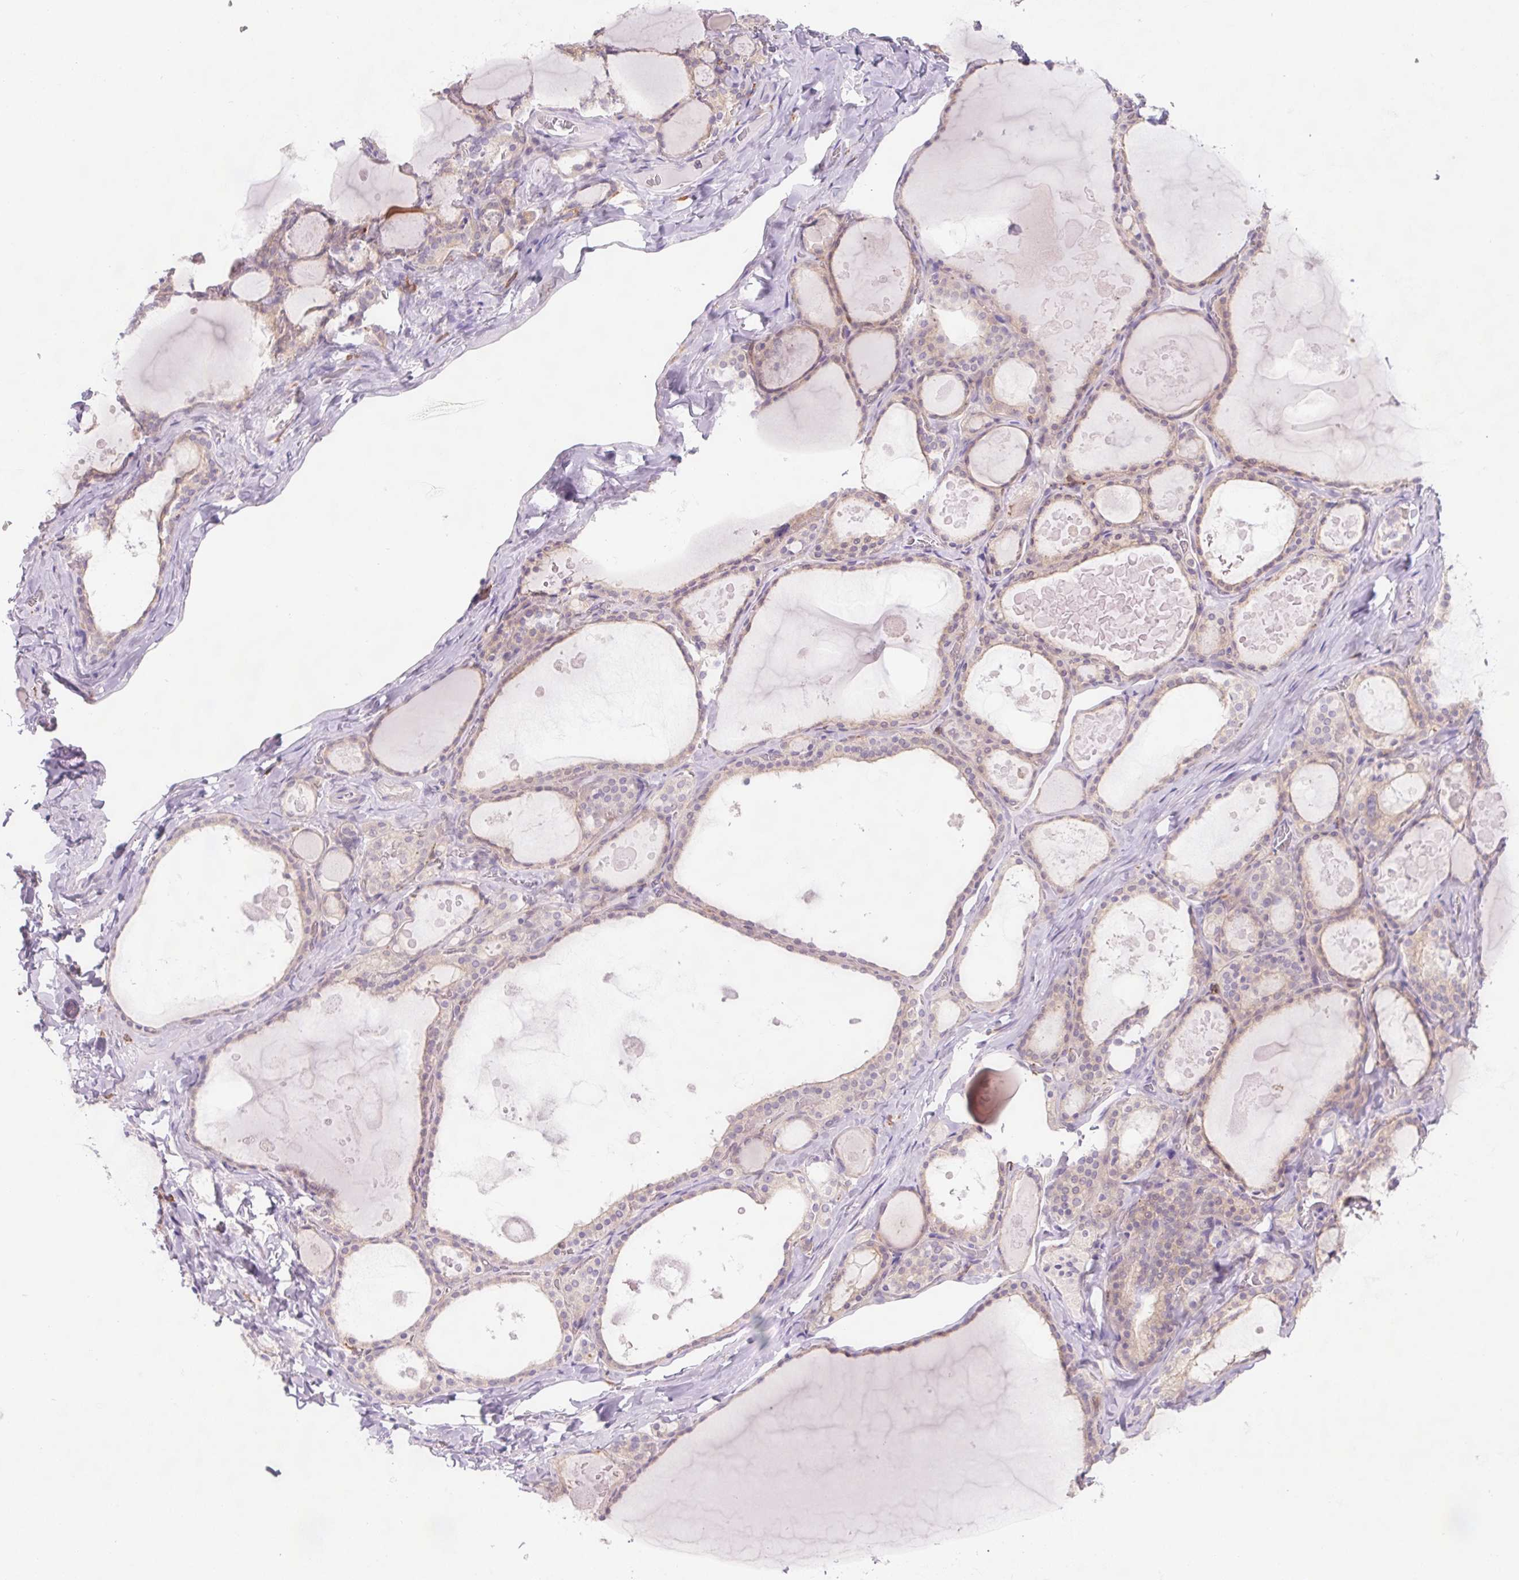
{"staining": {"intensity": "moderate", "quantity": "<25%", "location": "cytoplasmic/membranous"}, "tissue": "thyroid gland", "cell_type": "Glandular cells", "image_type": "normal", "snomed": [{"axis": "morphology", "description": "Normal tissue, NOS"}, {"axis": "topography", "description": "Thyroid gland"}], "caption": "Protein expression analysis of benign thyroid gland shows moderate cytoplasmic/membranous expression in about <25% of glandular cells.", "gene": "SH2D6", "patient": {"sex": "male", "age": 56}}